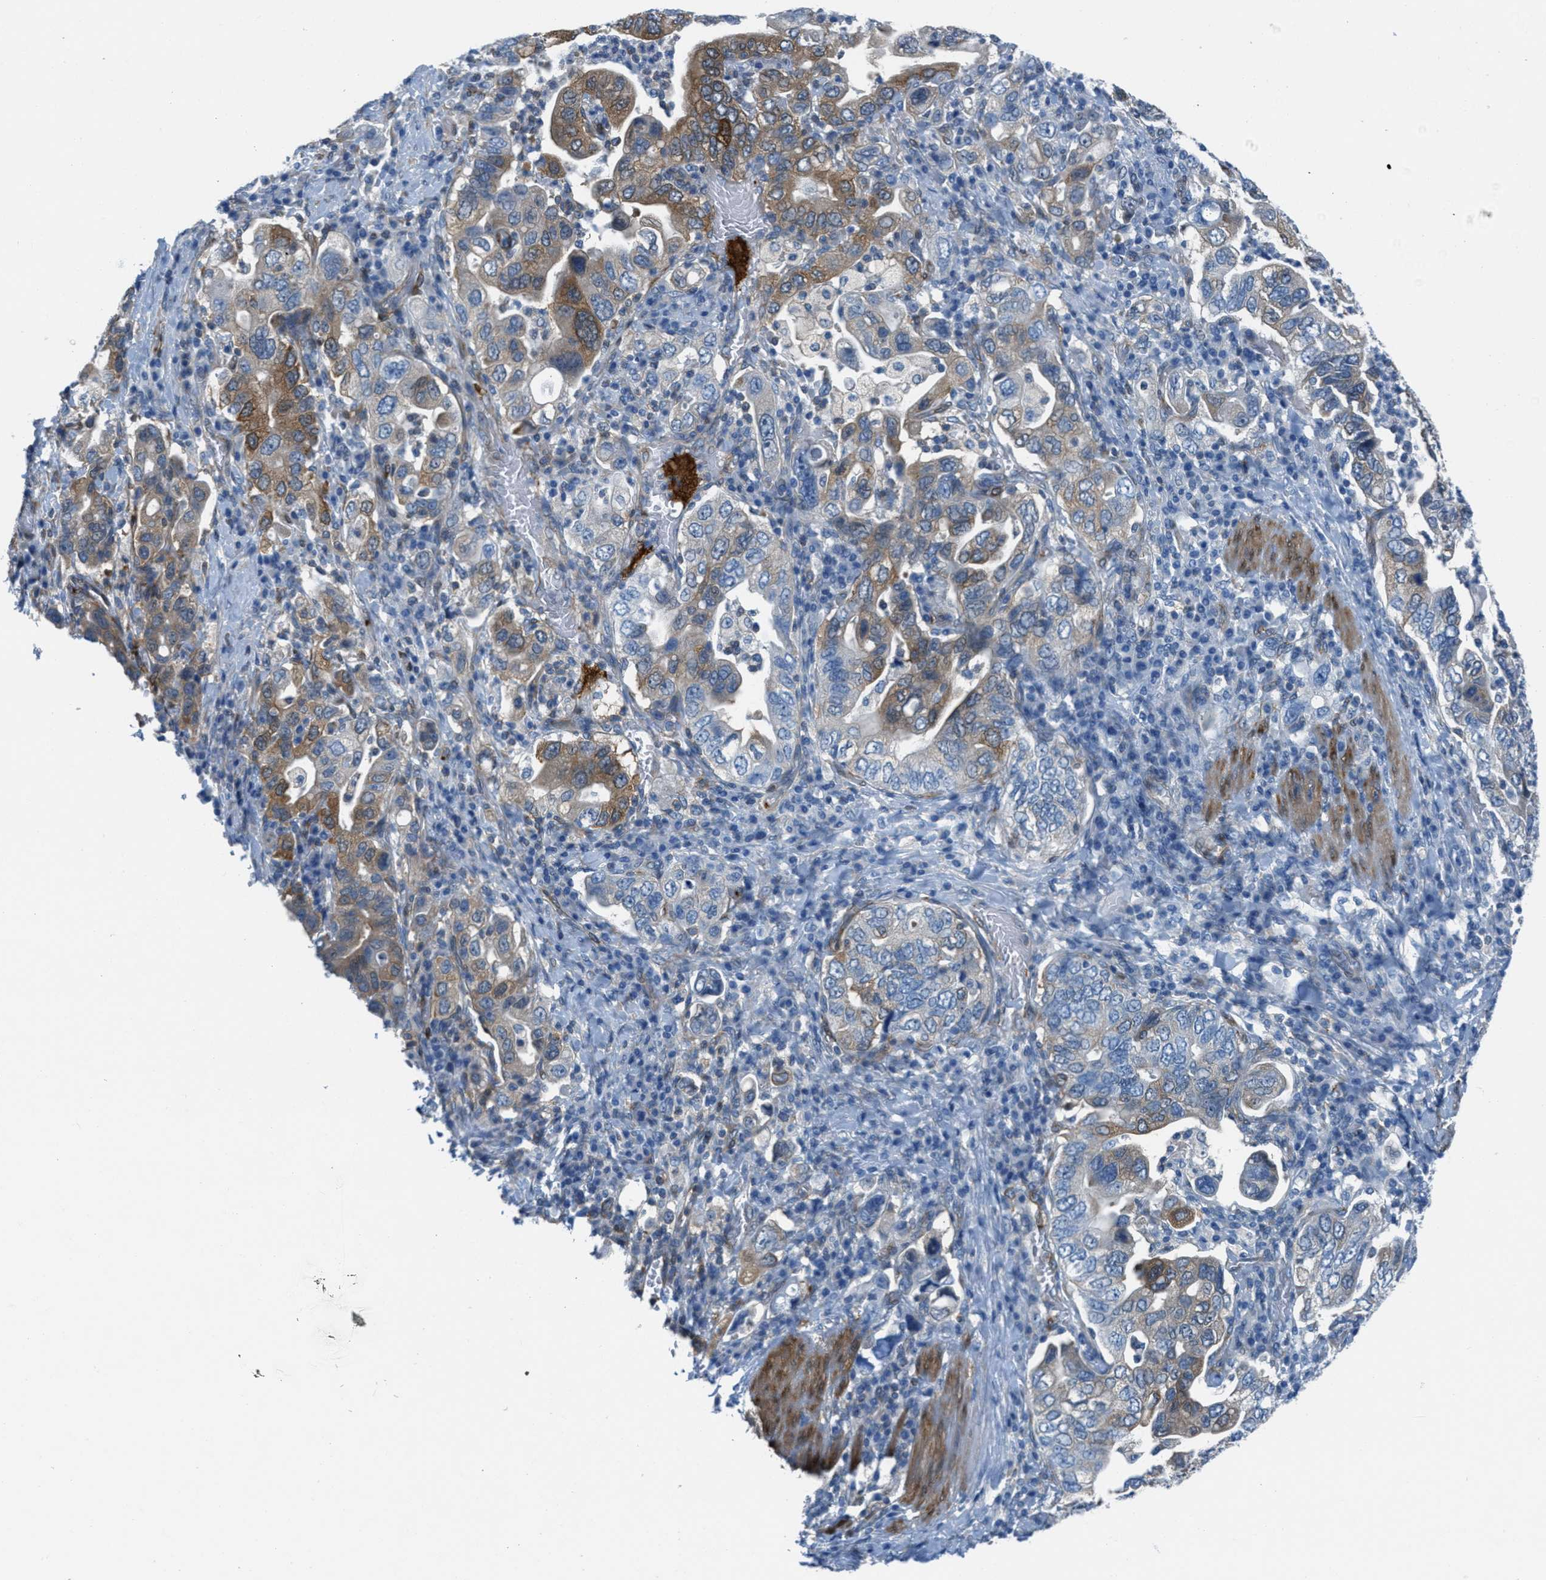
{"staining": {"intensity": "moderate", "quantity": "25%-75%", "location": "cytoplasmic/membranous"}, "tissue": "stomach cancer", "cell_type": "Tumor cells", "image_type": "cancer", "snomed": [{"axis": "morphology", "description": "Adenocarcinoma, NOS"}, {"axis": "topography", "description": "Stomach, upper"}], "caption": "High-magnification brightfield microscopy of stomach cancer (adenocarcinoma) stained with DAB (brown) and counterstained with hematoxylin (blue). tumor cells exhibit moderate cytoplasmic/membranous staining is present in approximately25%-75% of cells.", "gene": "MAPRE2", "patient": {"sex": "male", "age": 62}}